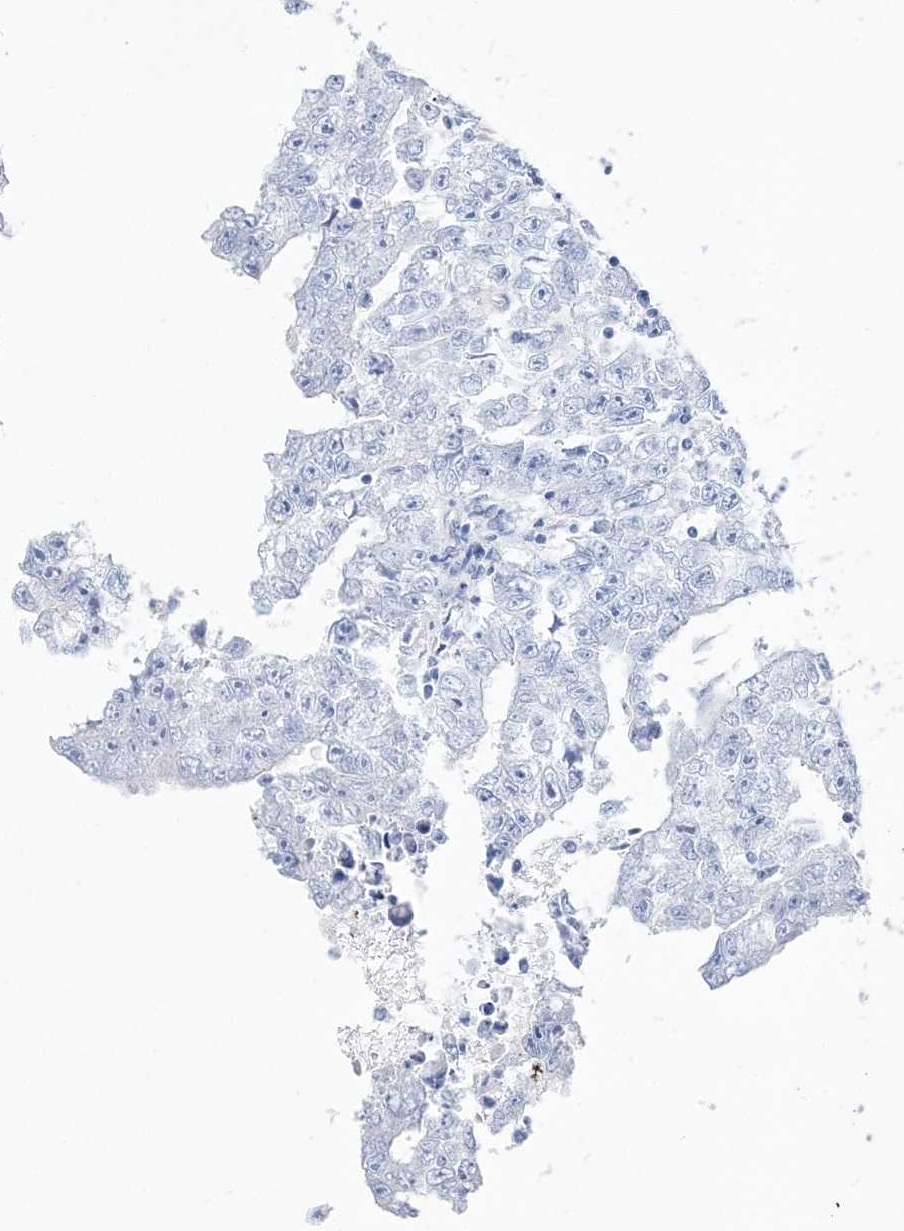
{"staining": {"intensity": "negative", "quantity": "none", "location": "none"}, "tissue": "testis cancer", "cell_type": "Tumor cells", "image_type": "cancer", "snomed": [{"axis": "morphology", "description": "Carcinoma, Embryonal, NOS"}, {"axis": "topography", "description": "Testis"}], "caption": "Tumor cells show no significant expression in testis cancer (embryonal carcinoma).", "gene": "TSPYL6", "patient": {"sex": "male", "age": 25}}